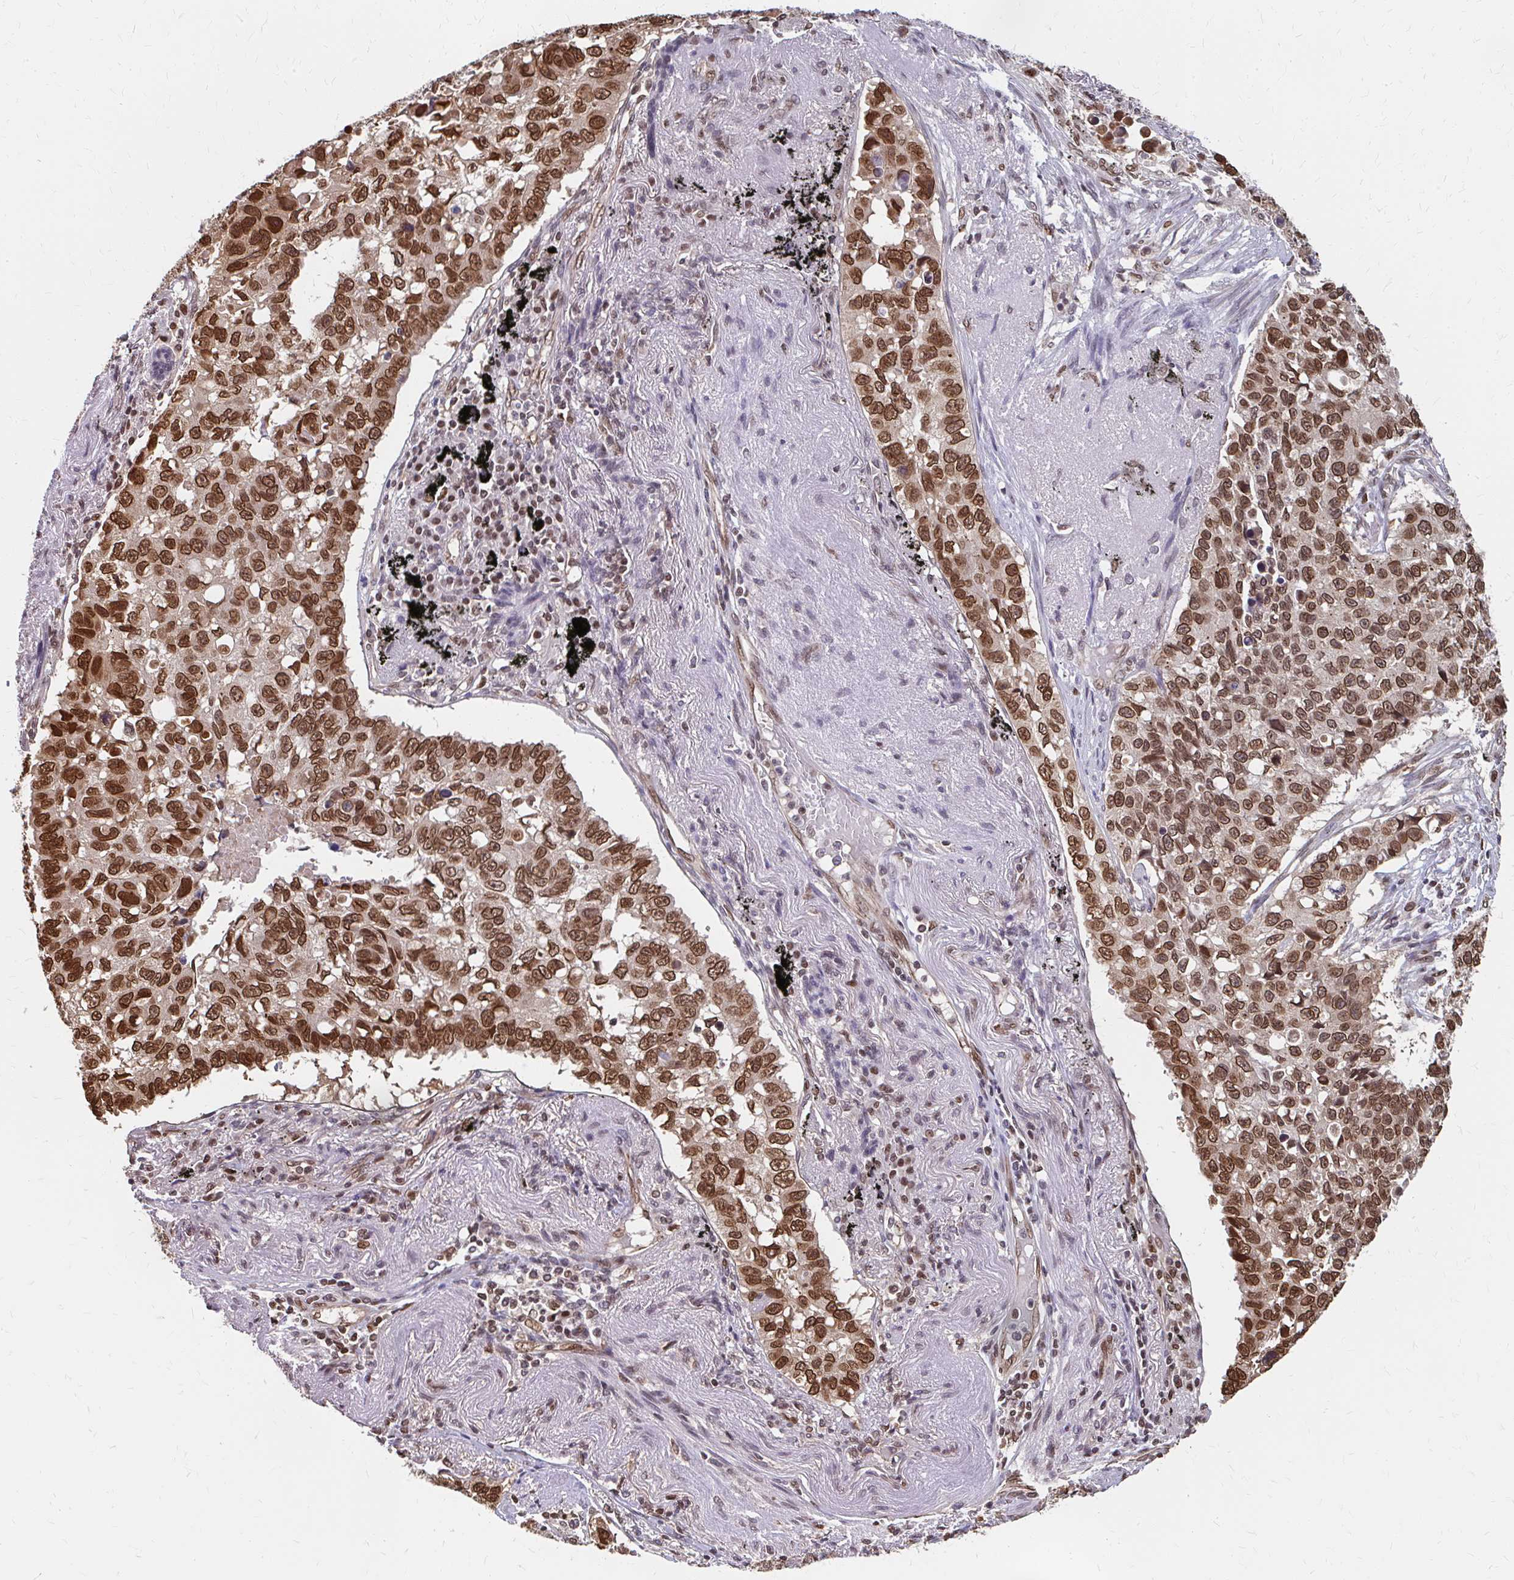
{"staining": {"intensity": "moderate", "quantity": ">75%", "location": "cytoplasmic/membranous,nuclear"}, "tissue": "lung cancer", "cell_type": "Tumor cells", "image_type": "cancer", "snomed": [{"axis": "morphology", "description": "Squamous cell carcinoma, NOS"}, {"axis": "topography", "description": "Lung"}], "caption": "Tumor cells display moderate cytoplasmic/membranous and nuclear positivity in about >75% of cells in squamous cell carcinoma (lung).", "gene": "XPO1", "patient": {"sex": "male", "age": 60}}